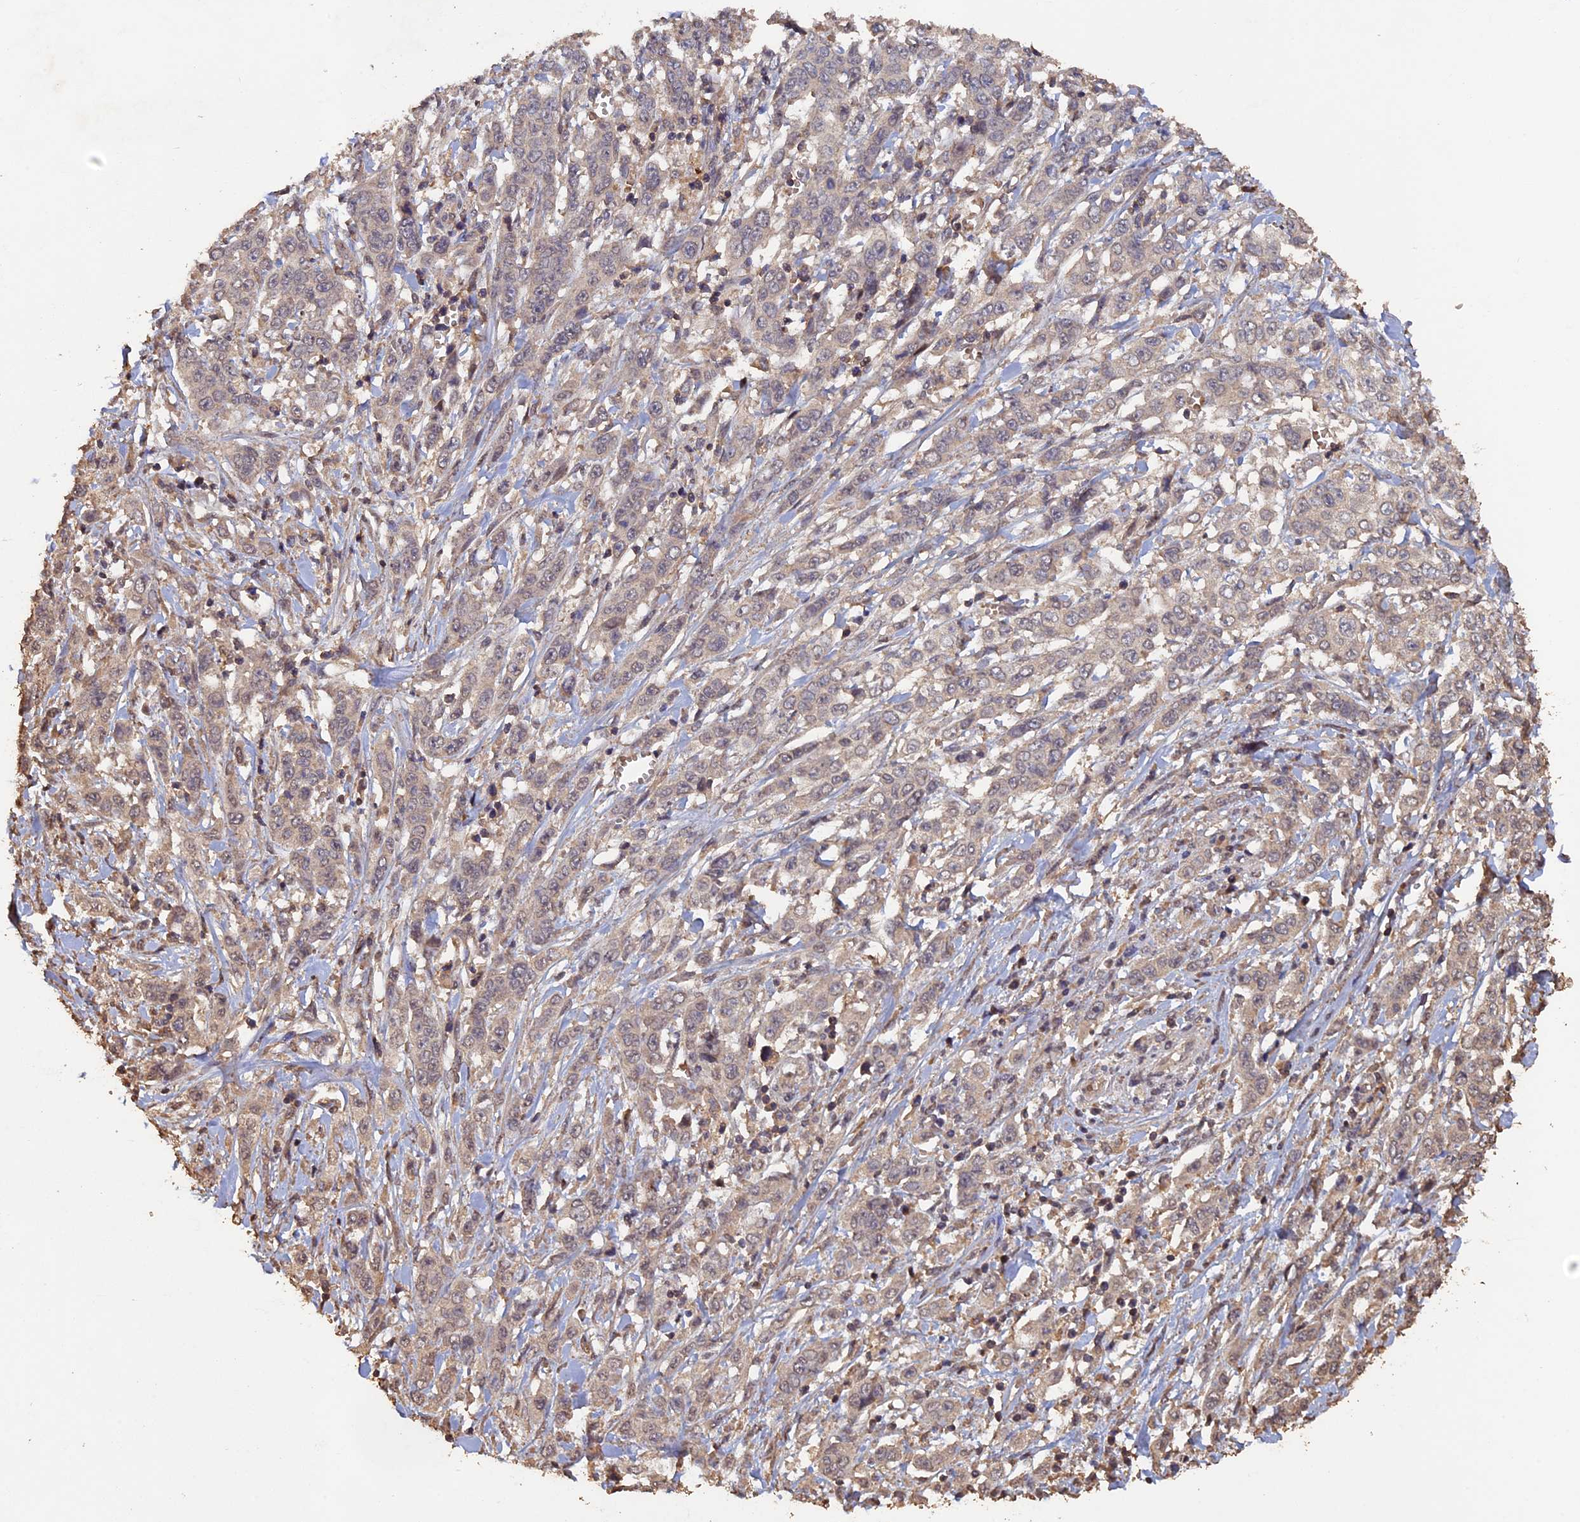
{"staining": {"intensity": "weak", "quantity": "<25%", "location": "cytoplasmic/membranous"}, "tissue": "stomach cancer", "cell_type": "Tumor cells", "image_type": "cancer", "snomed": [{"axis": "morphology", "description": "Adenocarcinoma, NOS"}, {"axis": "topography", "description": "Stomach, upper"}], "caption": "The IHC micrograph has no significant expression in tumor cells of stomach adenocarcinoma tissue.", "gene": "HUNK", "patient": {"sex": "male", "age": 62}}